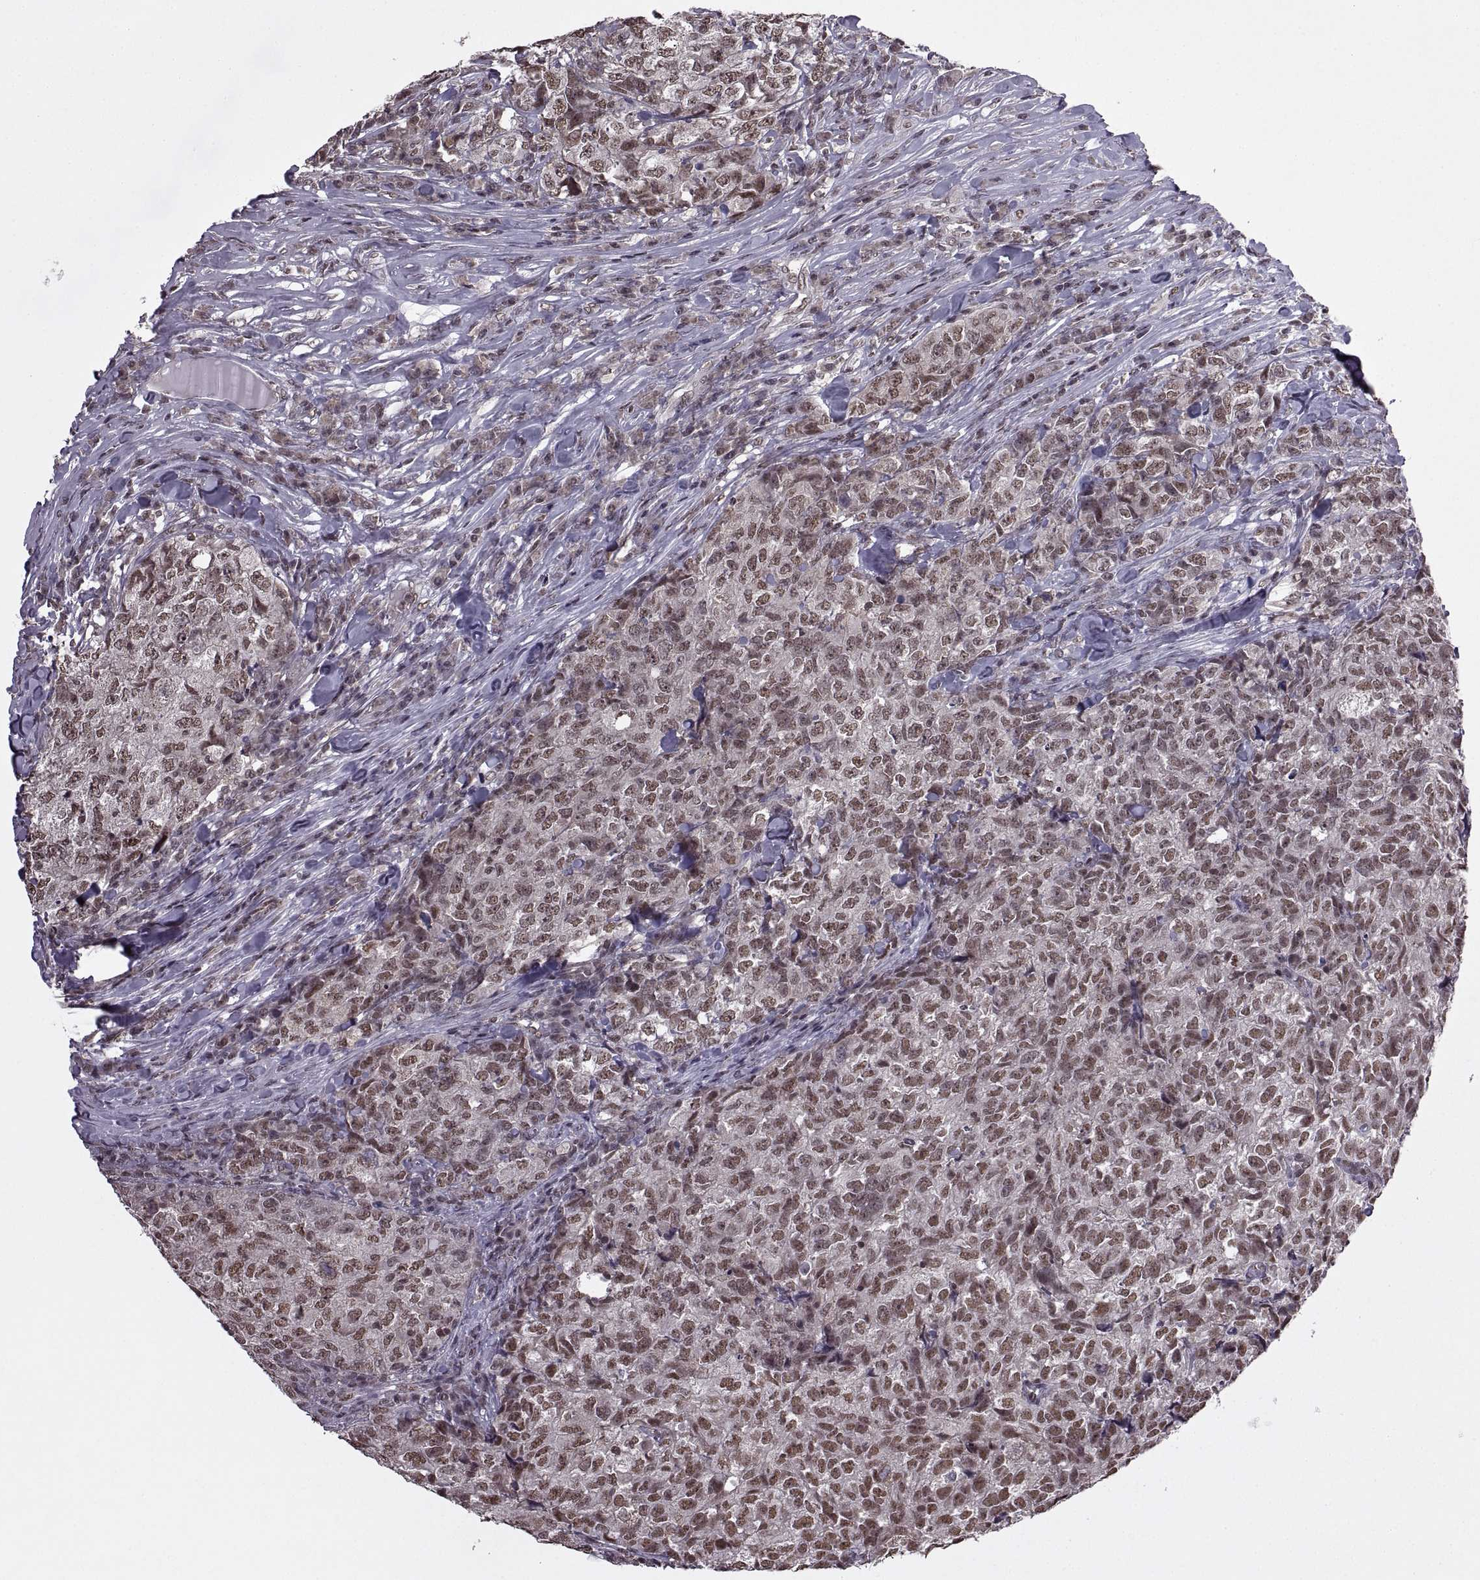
{"staining": {"intensity": "moderate", "quantity": "25%-75%", "location": "nuclear"}, "tissue": "breast cancer", "cell_type": "Tumor cells", "image_type": "cancer", "snomed": [{"axis": "morphology", "description": "Duct carcinoma"}, {"axis": "topography", "description": "Breast"}], "caption": "Breast intraductal carcinoma tissue shows moderate nuclear positivity in approximately 25%-75% of tumor cells, visualized by immunohistochemistry. The staining was performed using DAB, with brown indicating positive protein expression. Nuclei are stained blue with hematoxylin.", "gene": "INTS3", "patient": {"sex": "female", "age": 30}}